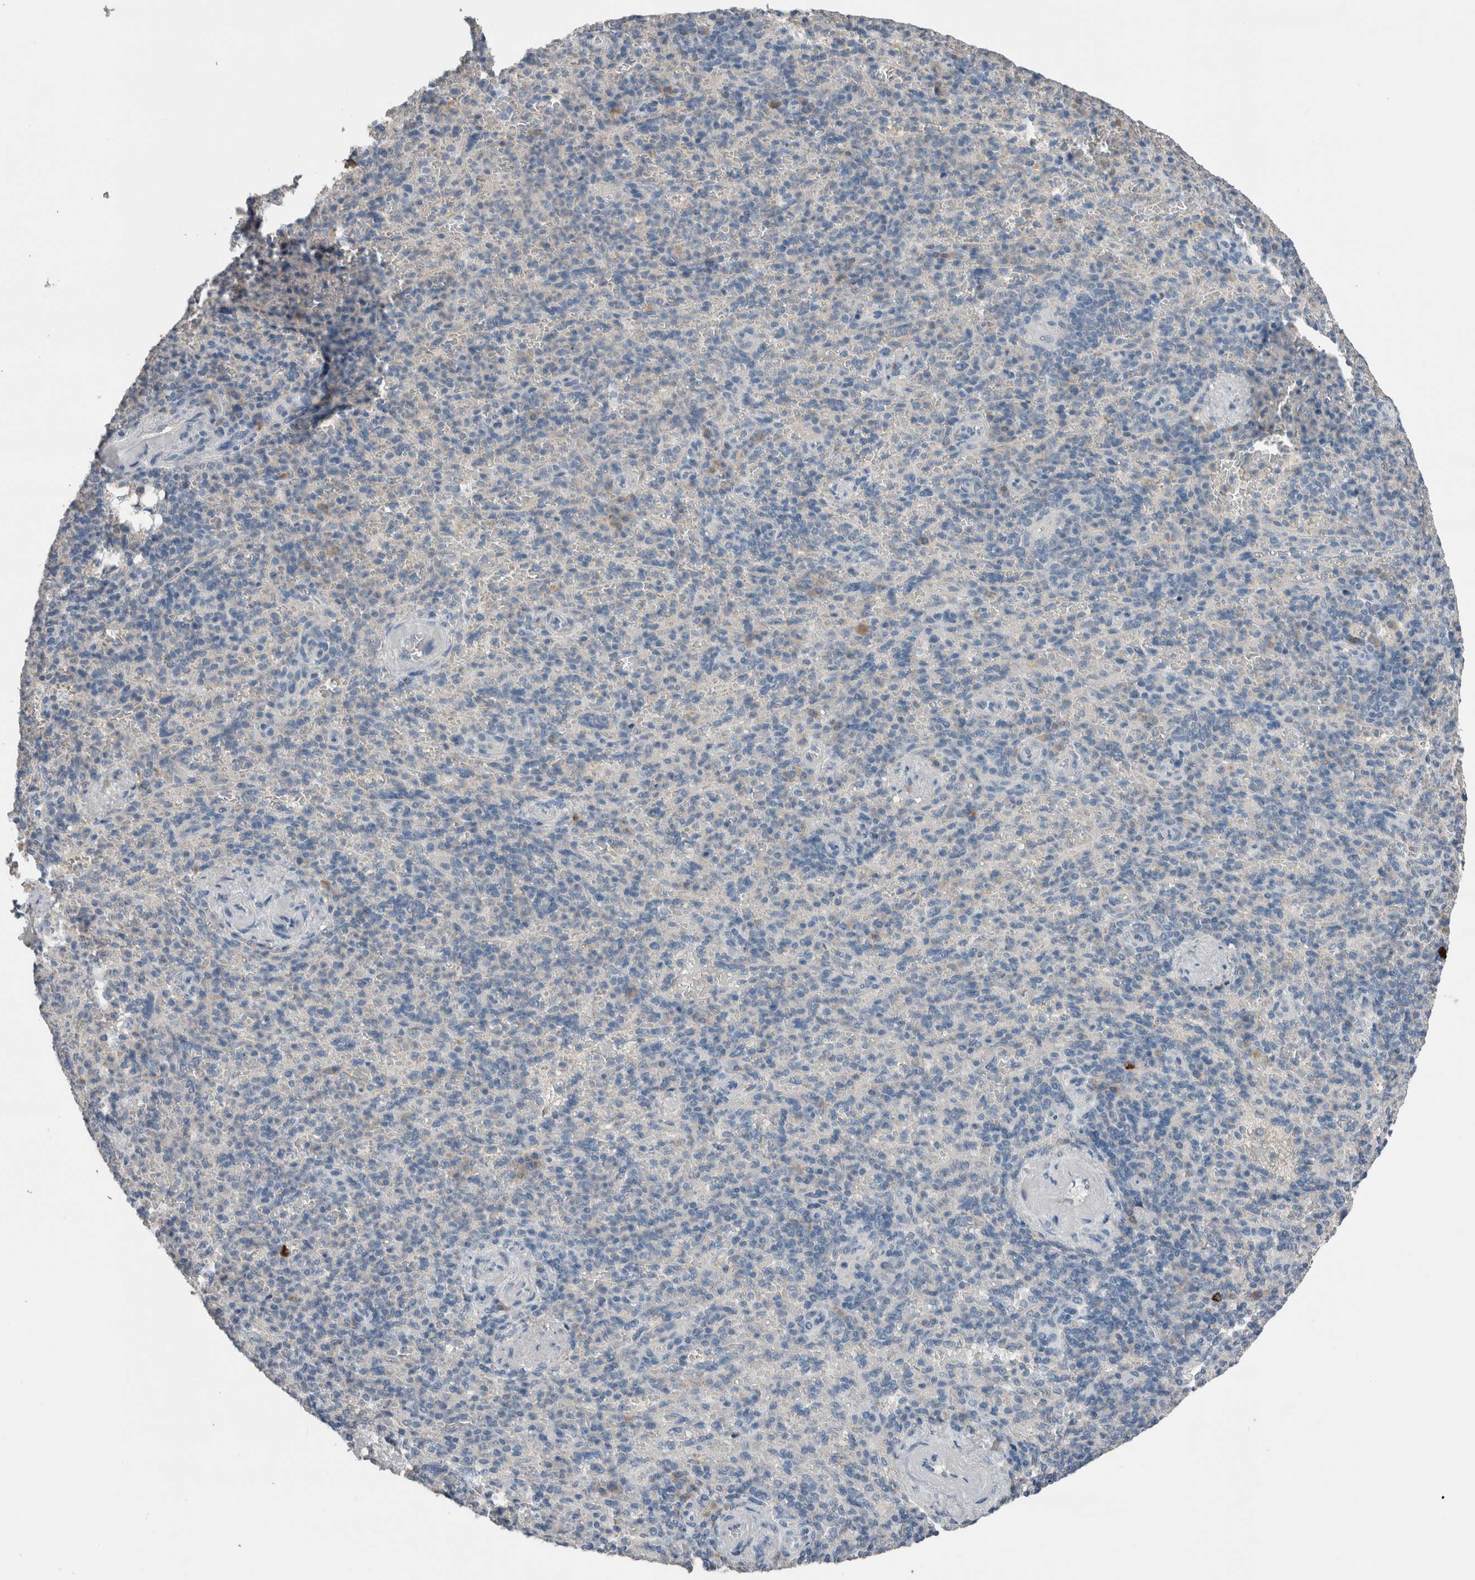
{"staining": {"intensity": "negative", "quantity": "none", "location": "none"}, "tissue": "spleen", "cell_type": "Cells in red pulp", "image_type": "normal", "snomed": [{"axis": "morphology", "description": "Normal tissue, NOS"}, {"axis": "topography", "description": "Spleen"}], "caption": "Protein analysis of normal spleen reveals no significant staining in cells in red pulp.", "gene": "CRNN", "patient": {"sex": "female", "age": 74}}